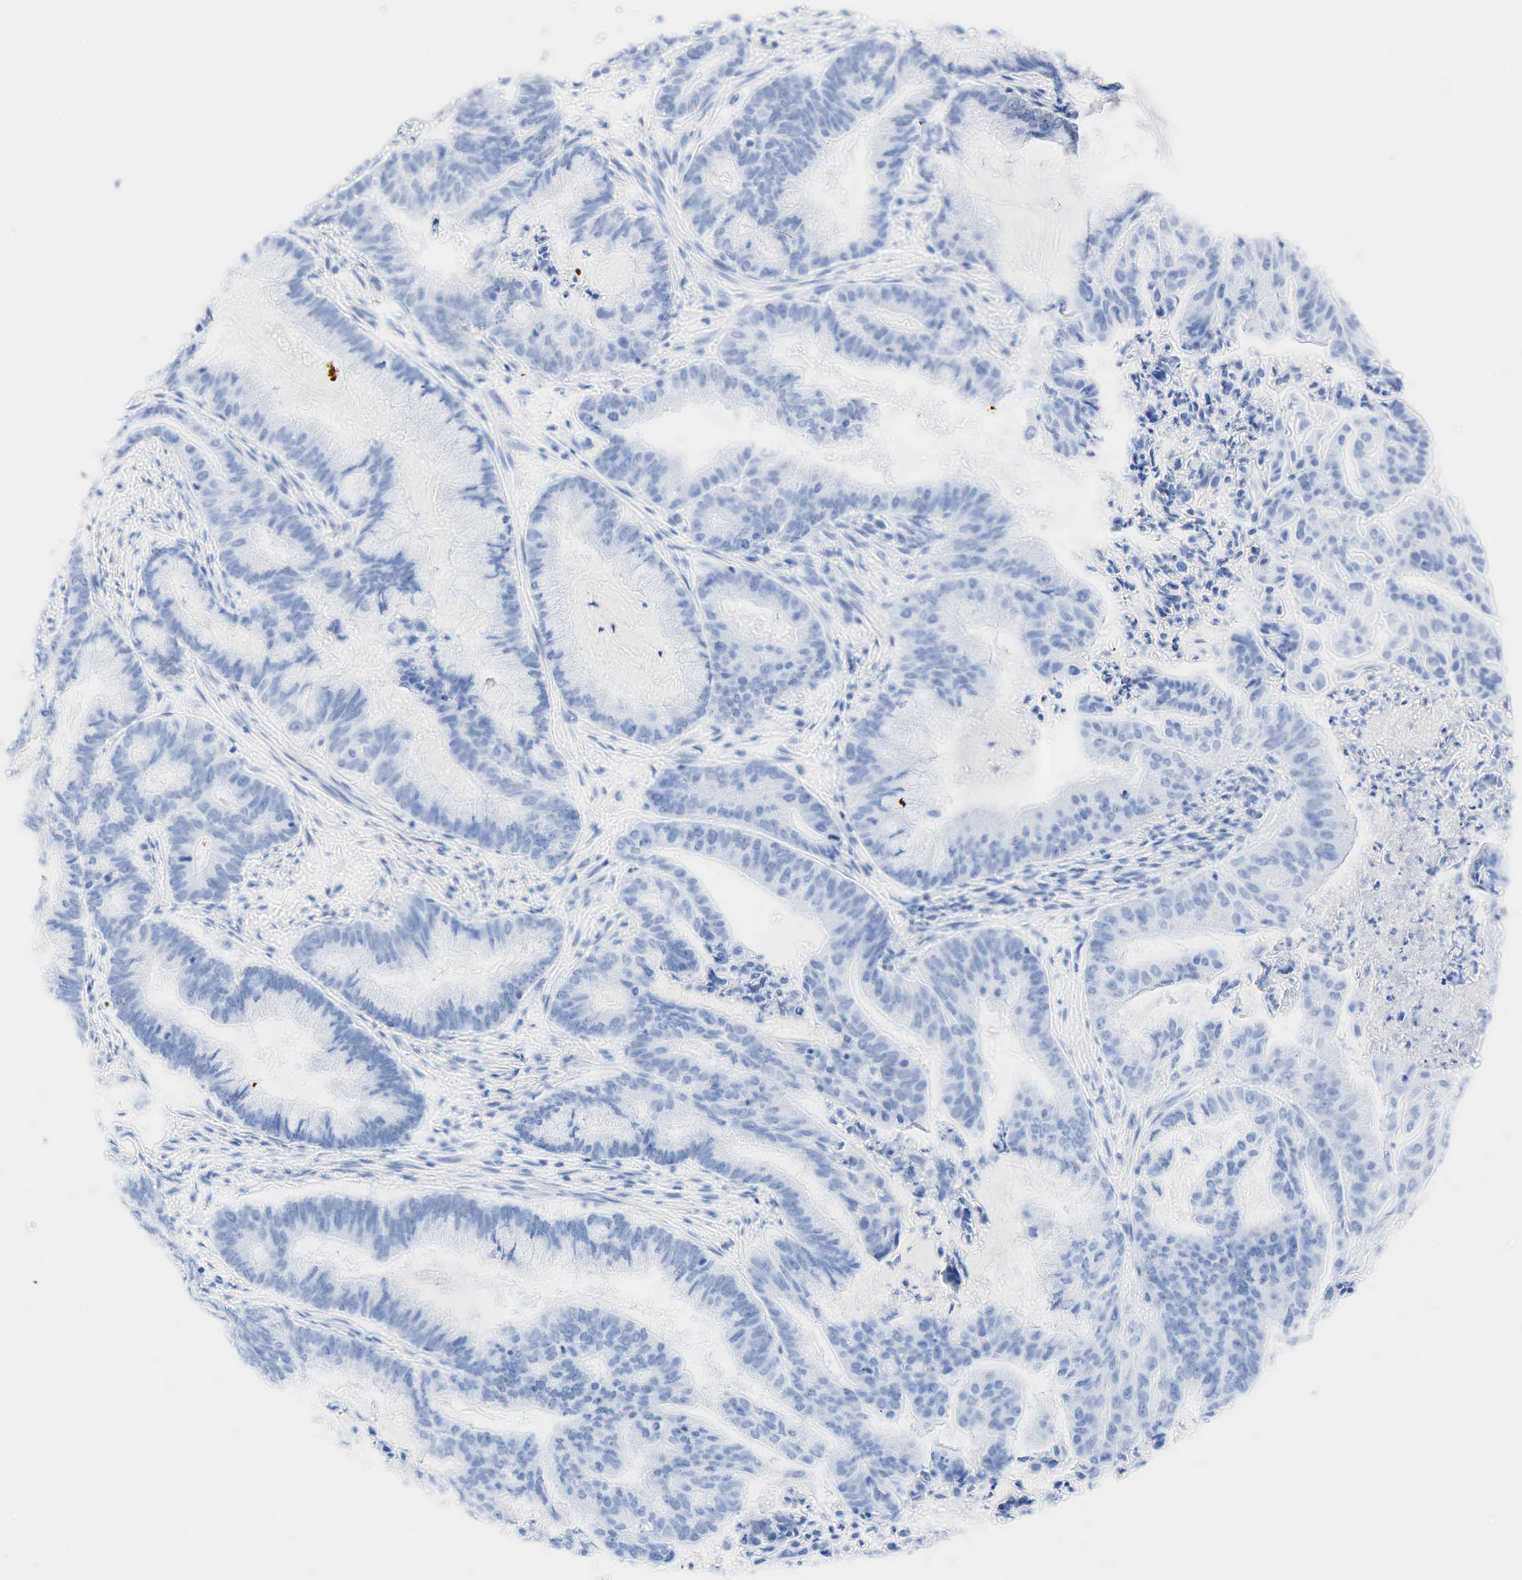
{"staining": {"intensity": "negative", "quantity": "none", "location": "none"}, "tissue": "endometrial cancer", "cell_type": "Tumor cells", "image_type": "cancer", "snomed": [{"axis": "morphology", "description": "Adenocarcinoma, NOS"}, {"axis": "topography", "description": "Endometrium"}], "caption": "Endometrial adenocarcinoma was stained to show a protein in brown. There is no significant staining in tumor cells.", "gene": "INHA", "patient": {"sex": "female", "age": 63}}